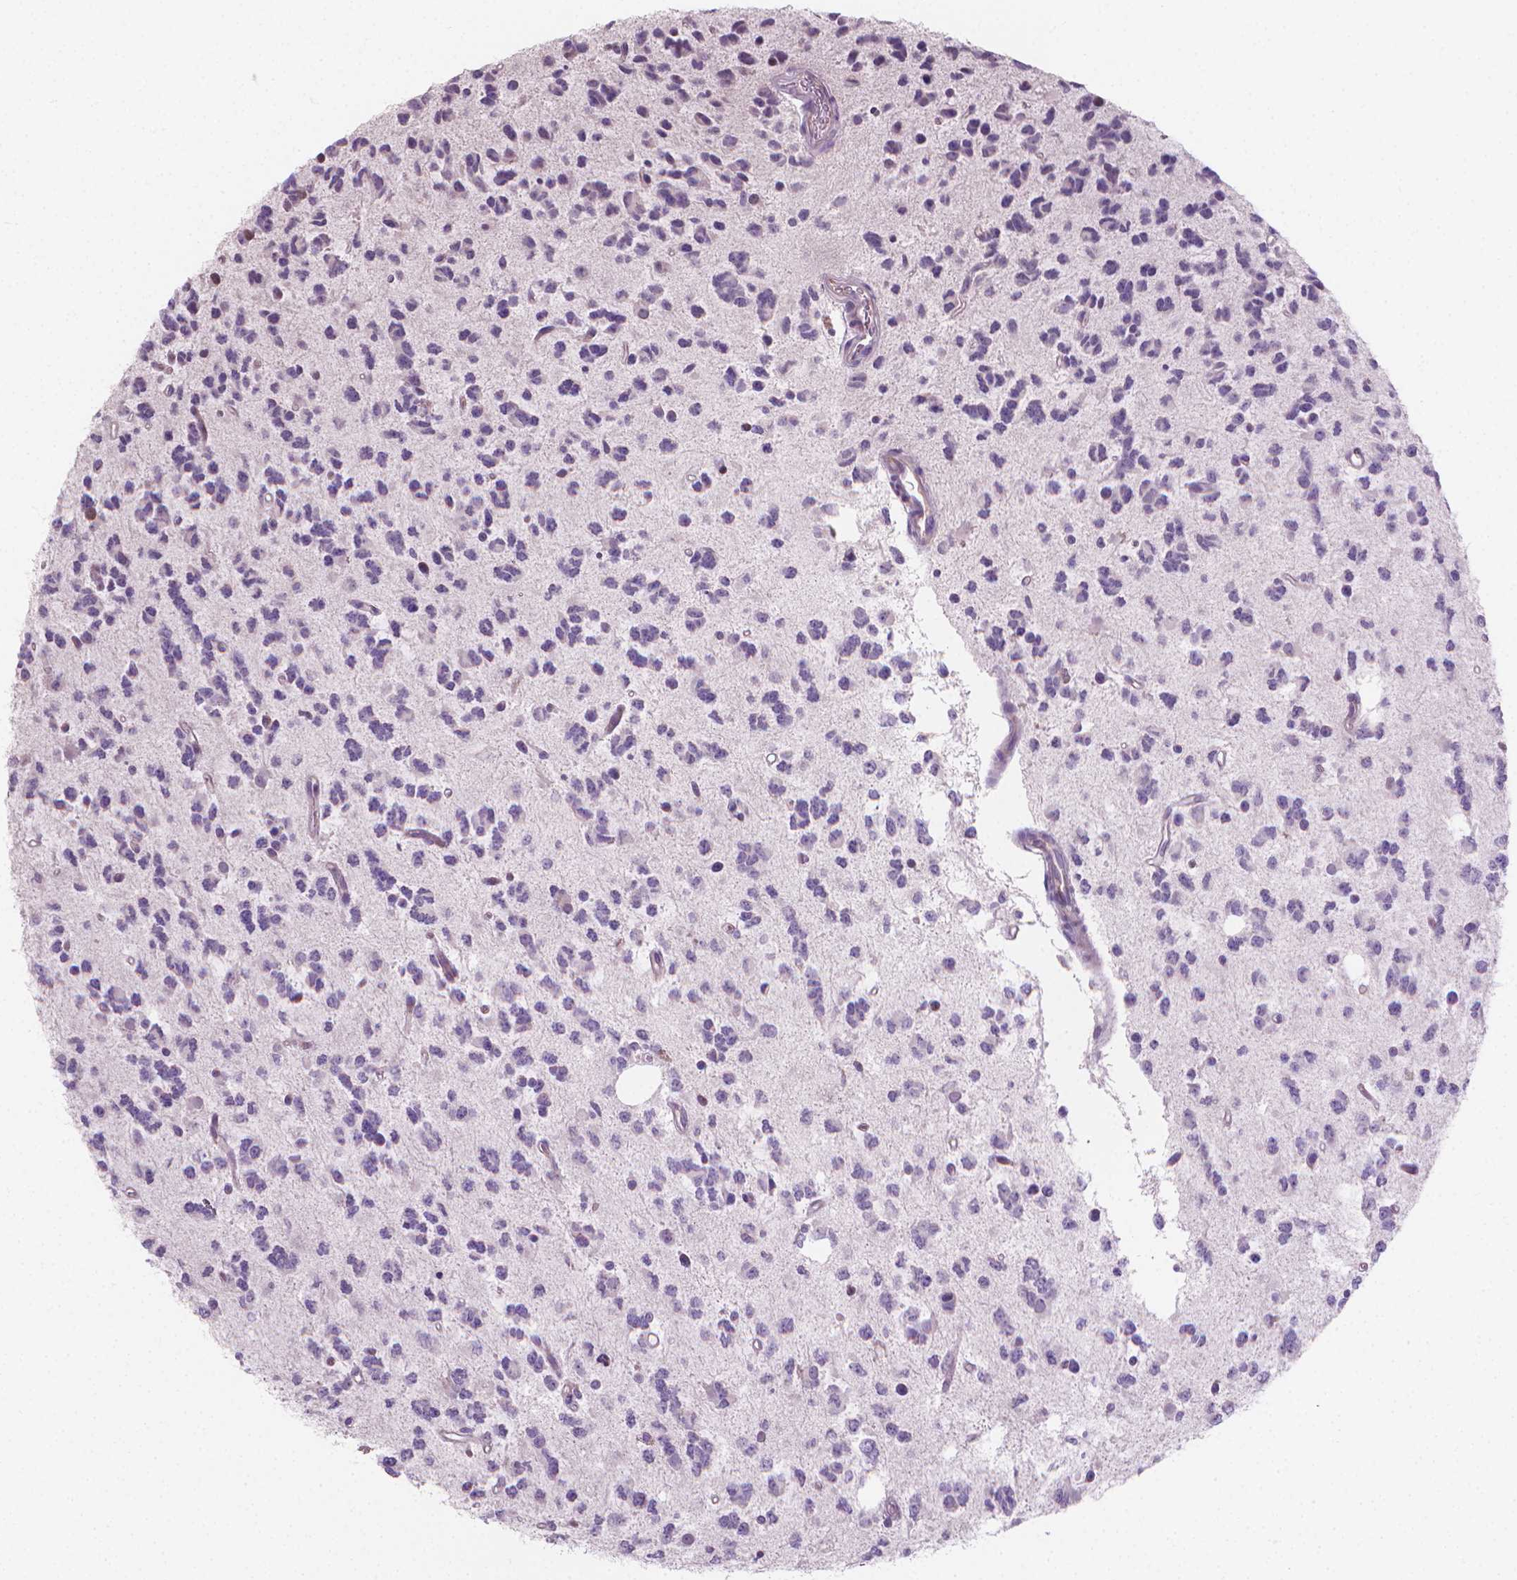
{"staining": {"intensity": "negative", "quantity": "none", "location": "none"}, "tissue": "glioma", "cell_type": "Tumor cells", "image_type": "cancer", "snomed": [{"axis": "morphology", "description": "Glioma, malignant, Low grade"}, {"axis": "topography", "description": "Brain"}], "caption": "Tumor cells are negative for brown protein staining in malignant low-grade glioma.", "gene": "CLXN", "patient": {"sex": "female", "age": 45}}